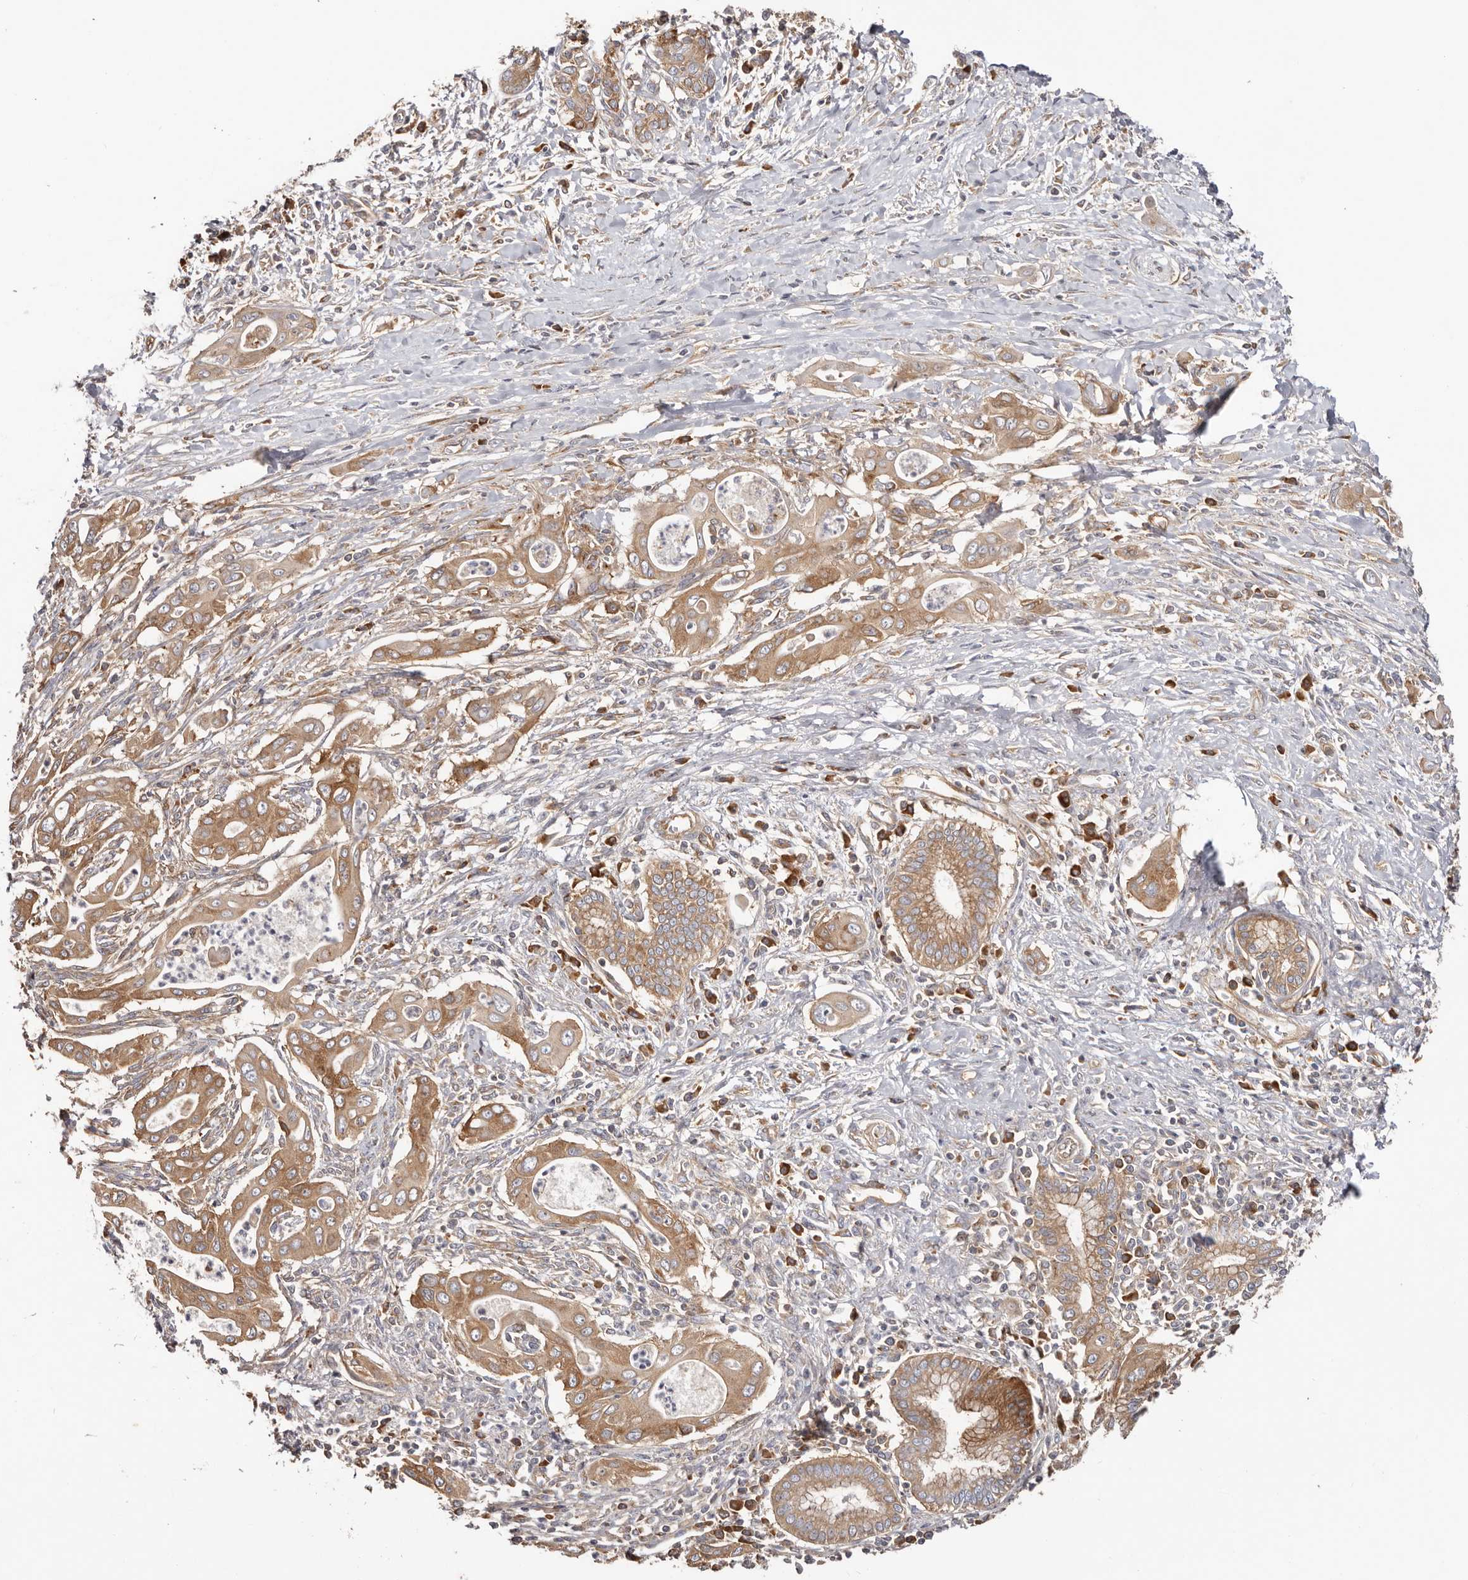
{"staining": {"intensity": "moderate", "quantity": ">75%", "location": "cytoplasmic/membranous"}, "tissue": "pancreatic cancer", "cell_type": "Tumor cells", "image_type": "cancer", "snomed": [{"axis": "morphology", "description": "Adenocarcinoma, NOS"}, {"axis": "topography", "description": "Pancreas"}], "caption": "Protein staining by immunohistochemistry reveals moderate cytoplasmic/membranous positivity in approximately >75% of tumor cells in pancreatic cancer (adenocarcinoma).", "gene": "EPRS1", "patient": {"sex": "male", "age": 58}}